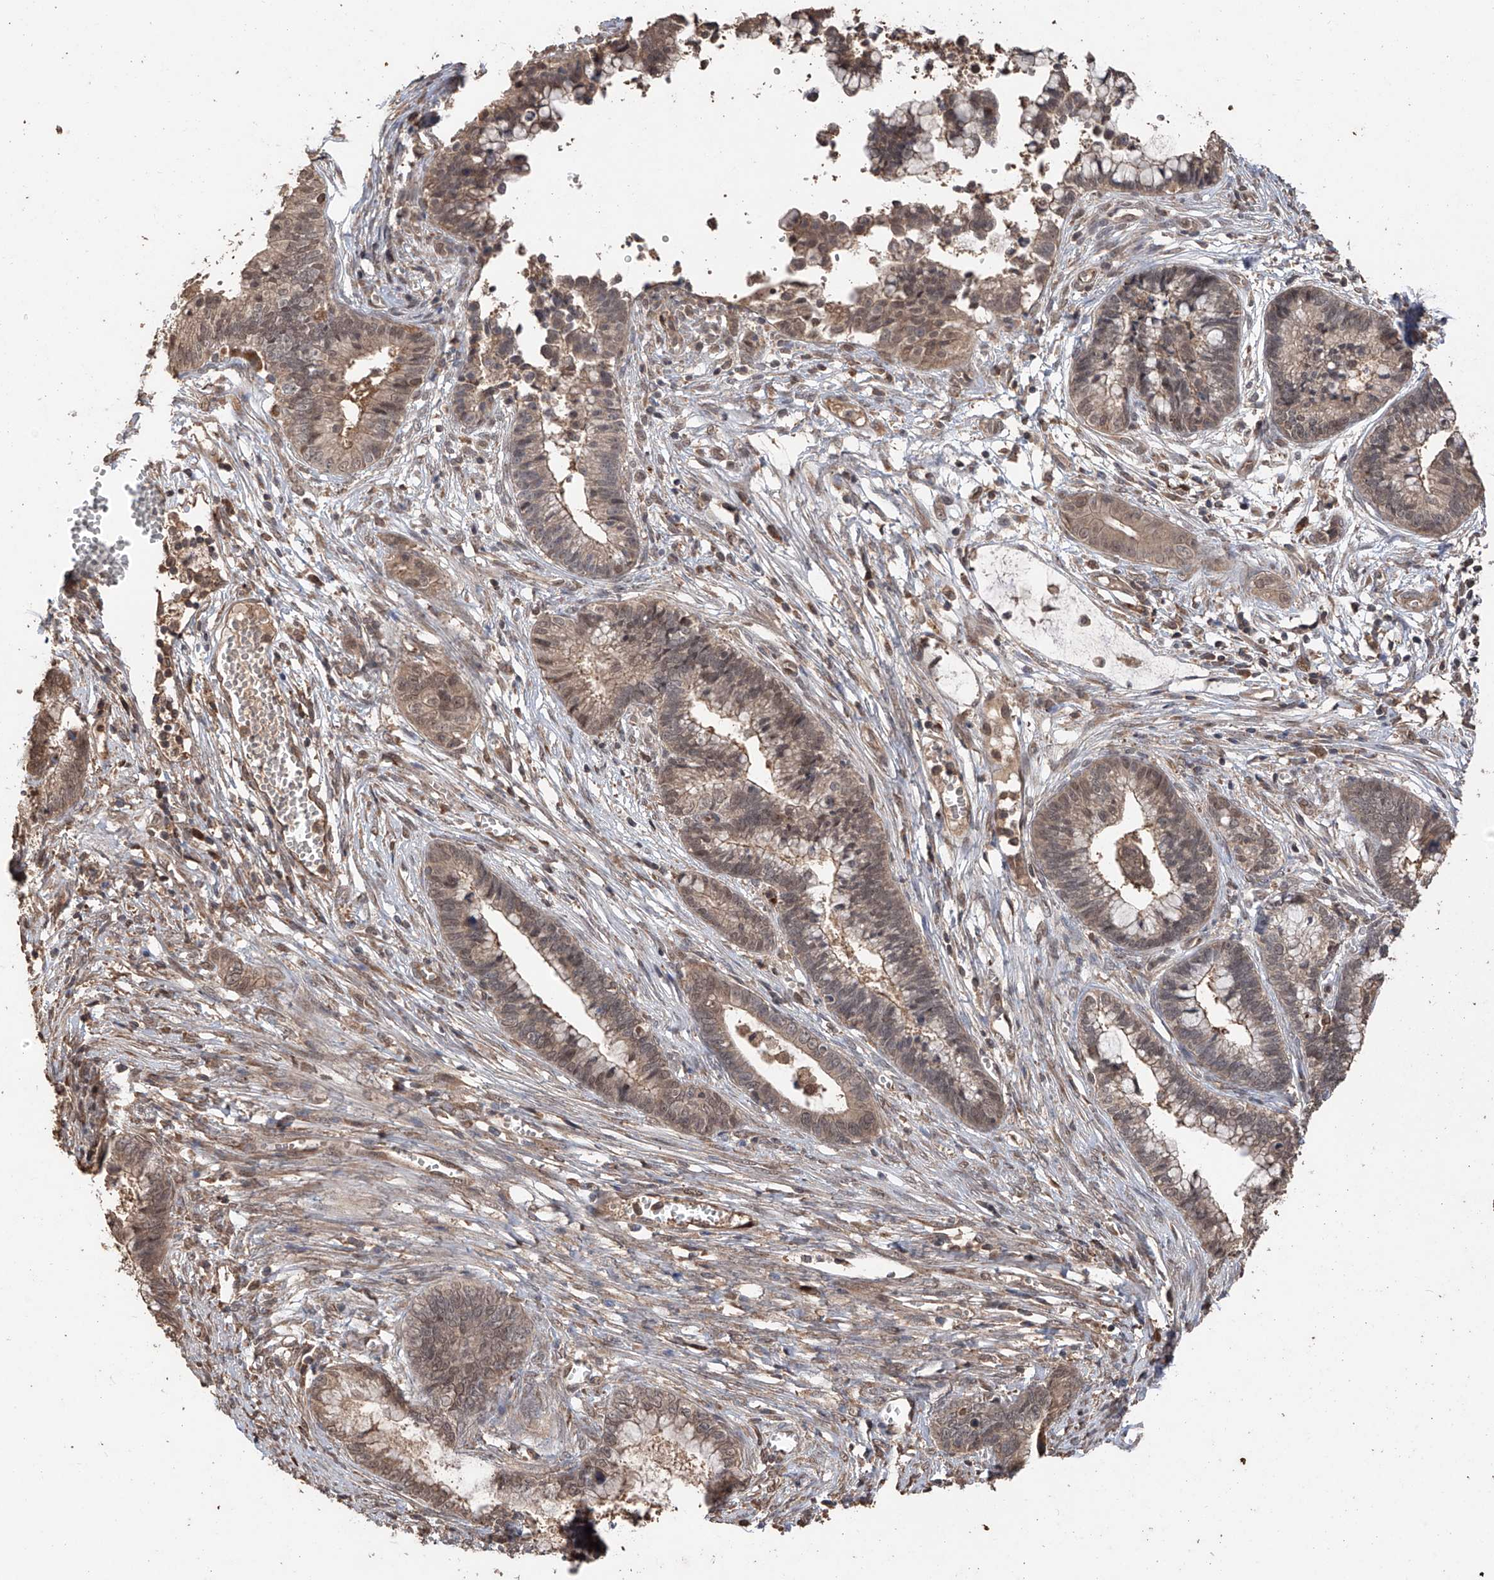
{"staining": {"intensity": "weak", "quantity": ">75%", "location": "cytoplasmic/membranous,nuclear"}, "tissue": "cervical cancer", "cell_type": "Tumor cells", "image_type": "cancer", "snomed": [{"axis": "morphology", "description": "Adenocarcinoma, NOS"}, {"axis": "topography", "description": "Cervix"}], "caption": "This is an image of immunohistochemistry (IHC) staining of cervical cancer (adenocarcinoma), which shows weak expression in the cytoplasmic/membranous and nuclear of tumor cells.", "gene": "FAM135A", "patient": {"sex": "female", "age": 44}}